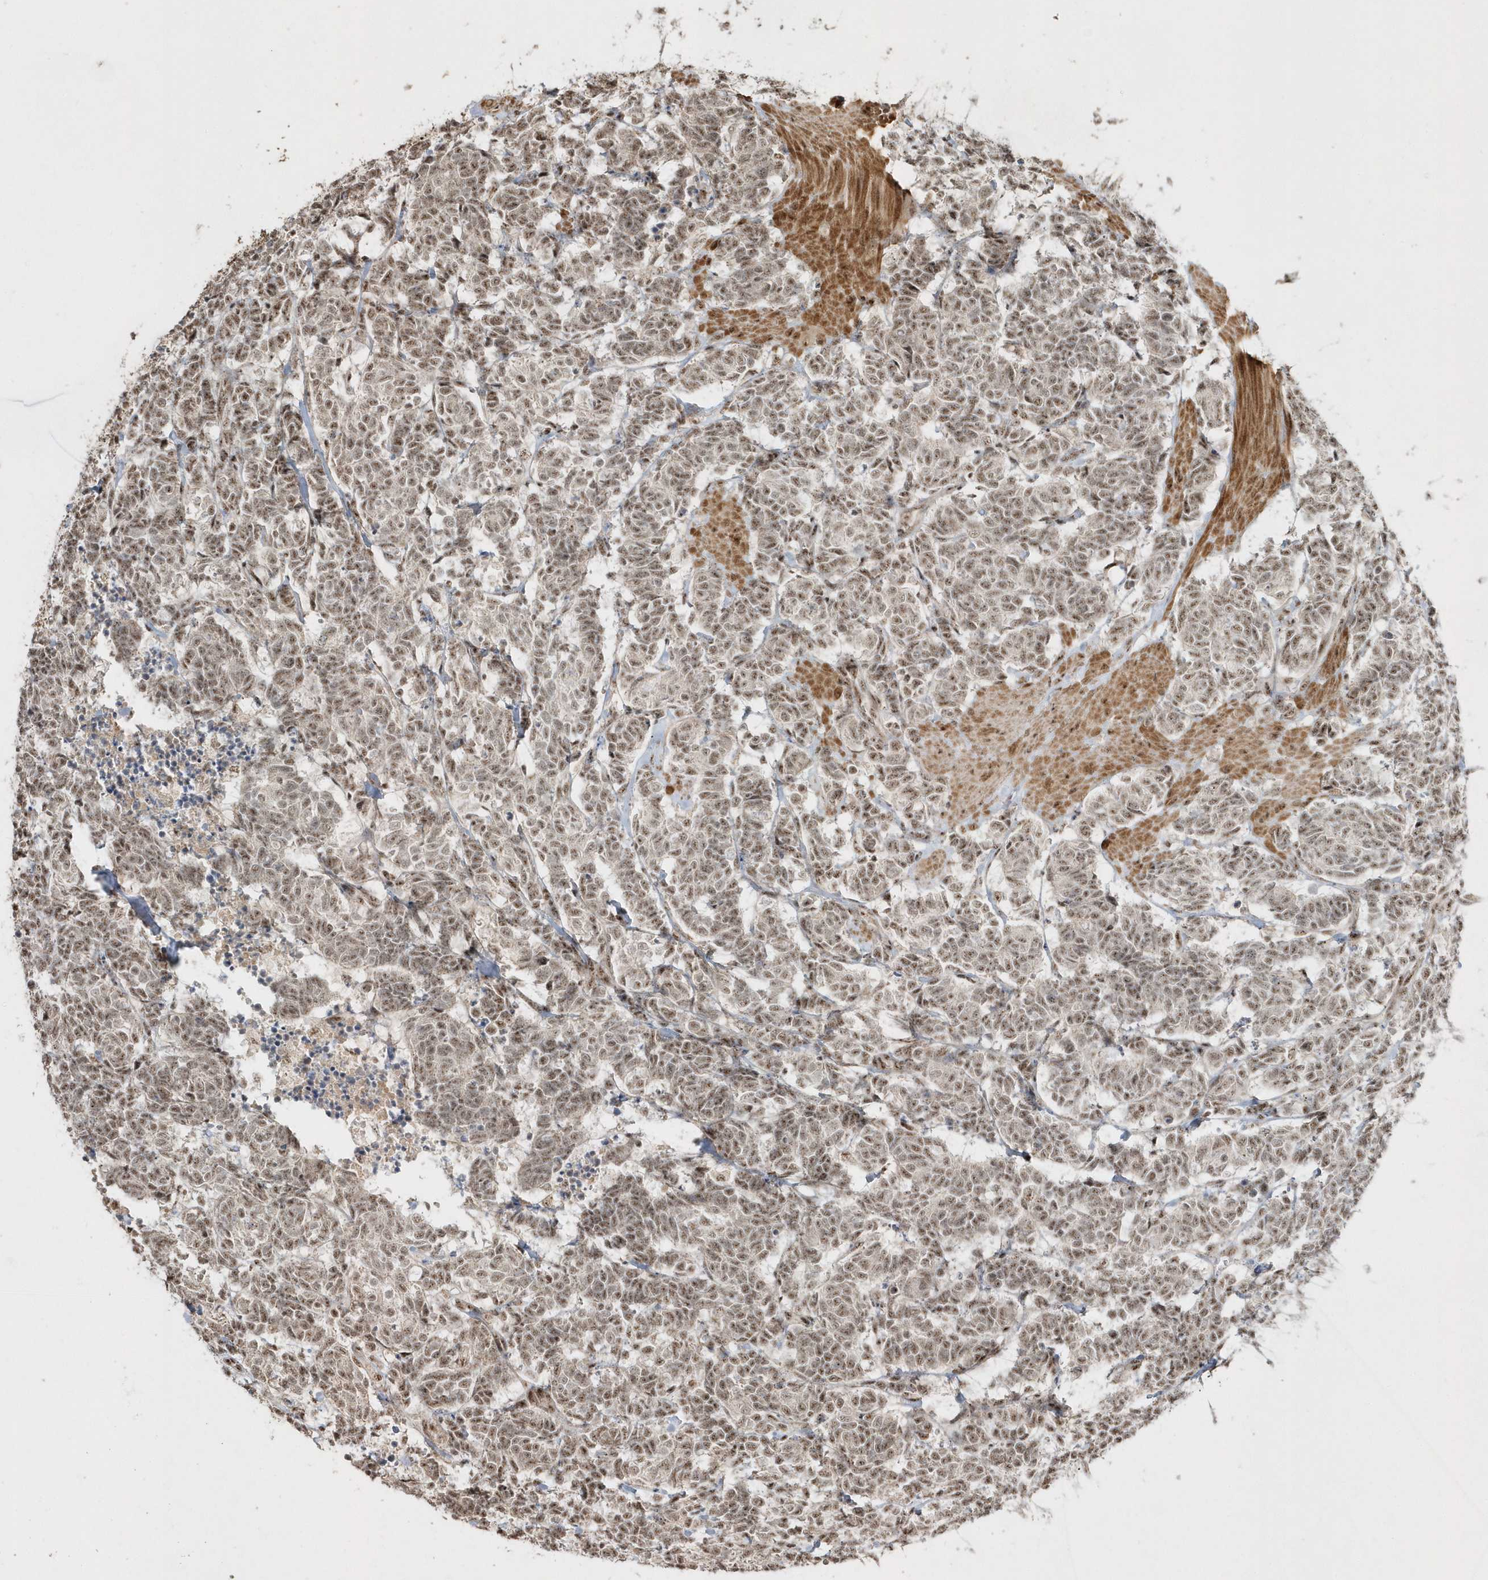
{"staining": {"intensity": "moderate", "quantity": ">75%", "location": "nuclear"}, "tissue": "carcinoid", "cell_type": "Tumor cells", "image_type": "cancer", "snomed": [{"axis": "morphology", "description": "Carcinoma, NOS"}, {"axis": "morphology", "description": "Carcinoid, malignant, NOS"}, {"axis": "topography", "description": "Urinary bladder"}], "caption": "This is an image of IHC staining of carcinoma, which shows moderate staining in the nuclear of tumor cells.", "gene": "POLR3B", "patient": {"sex": "male", "age": 57}}